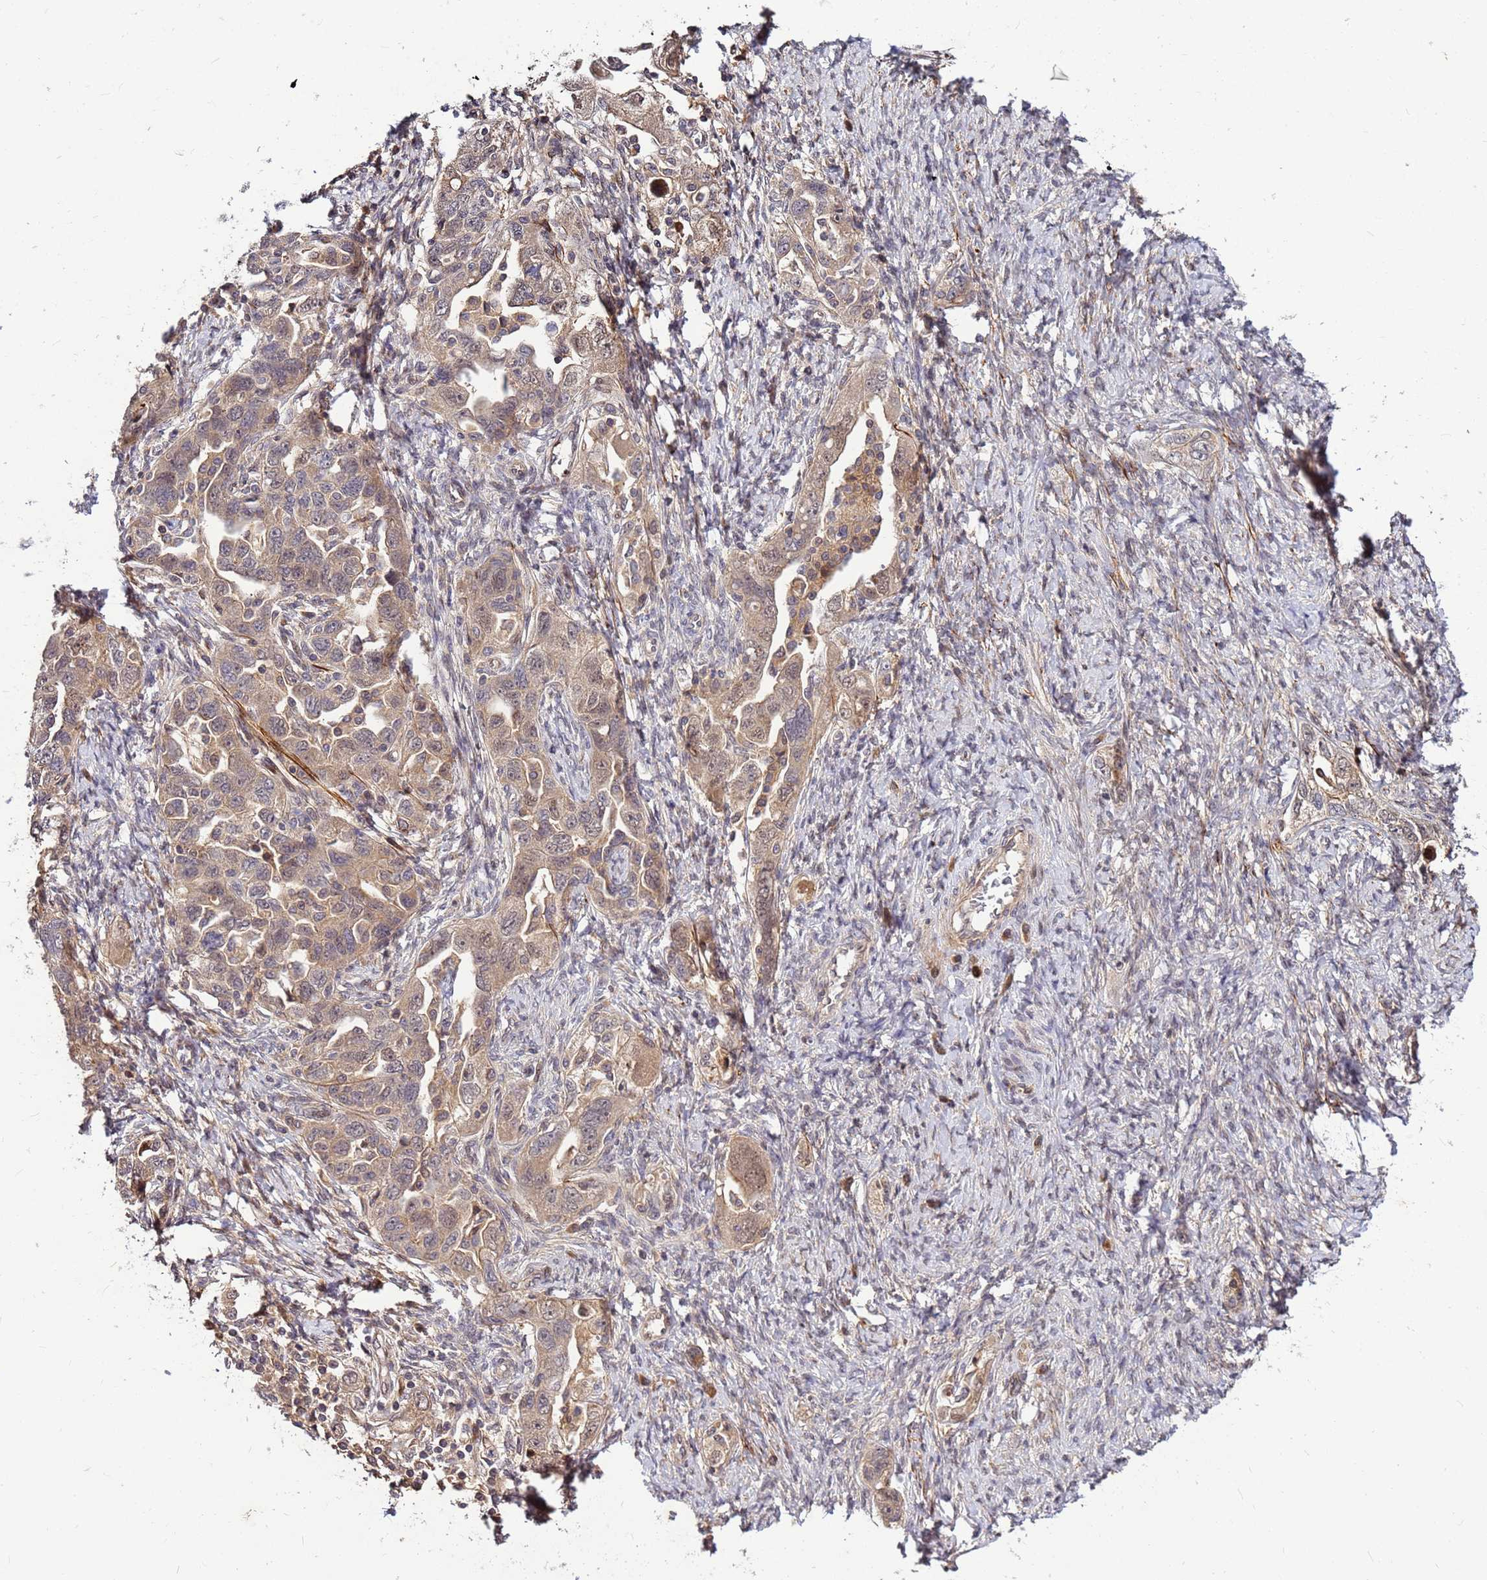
{"staining": {"intensity": "weak", "quantity": "25%-75%", "location": "cytoplasmic/membranous"}, "tissue": "ovarian cancer", "cell_type": "Tumor cells", "image_type": "cancer", "snomed": [{"axis": "morphology", "description": "Carcinoma, NOS"}, {"axis": "morphology", "description": "Cystadenocarcinoma, serous, NOS"}, {"axis": "topography", "description": "Ovary"}], "caption": "Immunohistochemical staining of human ovarian cancer (serous cystadenocarcinoma) demonstrates low levels of weak cytoplasmic/membranous expression in about 25%-75% of tumor cells.", "gene": "DUS4L", "patient": {"sex": "female", "age": 69}}